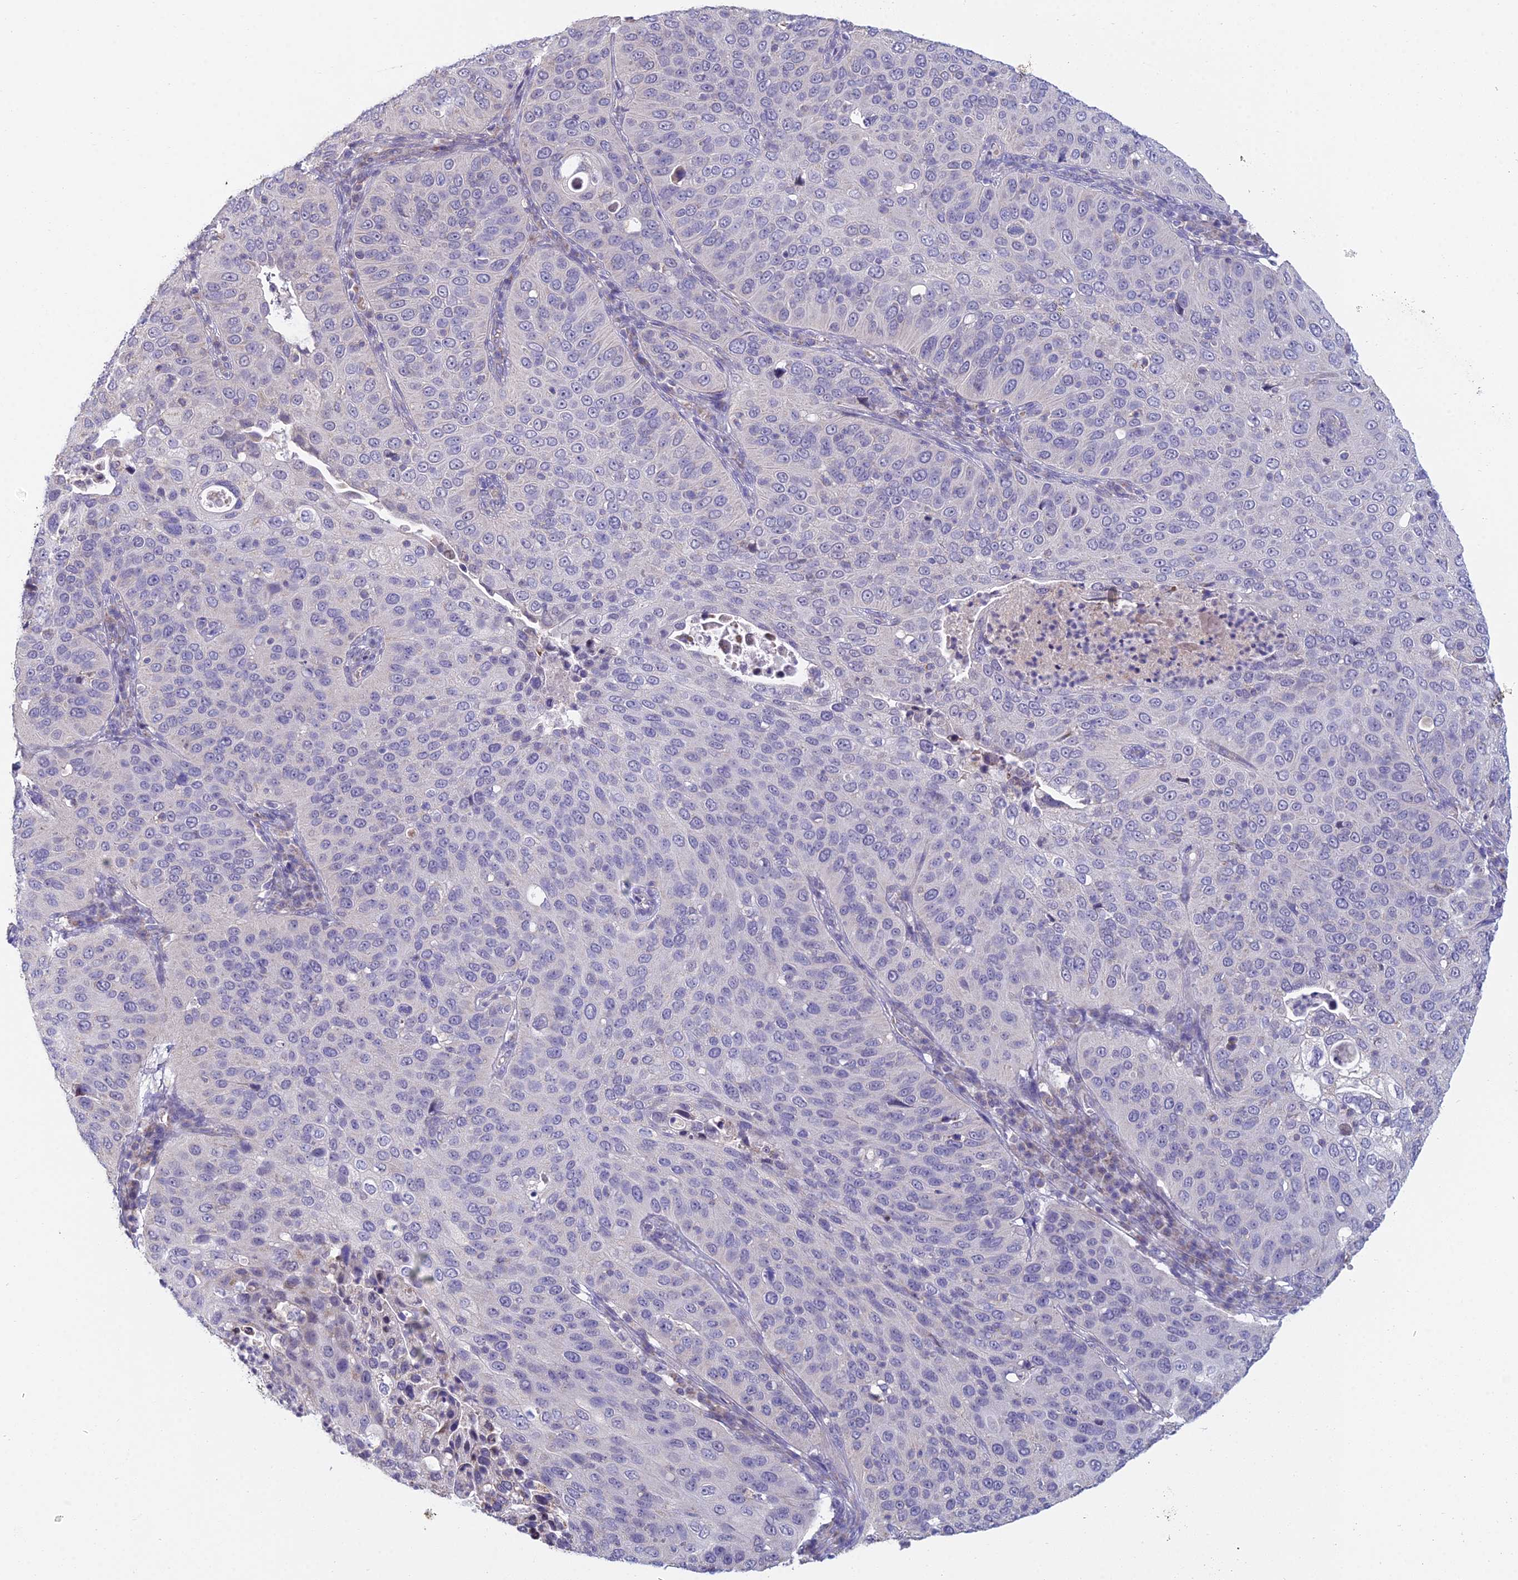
{"staining": {"intensity": "negative", "quantity": "none", "location": "none"}, "tissue": "cervical cancer", "cell_type": "Tumor cells", "image_type": "cancer", "snomed": [{"axis": "morphology", "description": "Squamous cell carcinoma, NOS"}, {"axis": "topography", "description": "Cervix"}], "caption": "The image exhibits no staining of tumor cells in squamous cell carcinoma (cervical).", "gene": "CFAP206", "patient": {"sex": "female", "age": 36}}